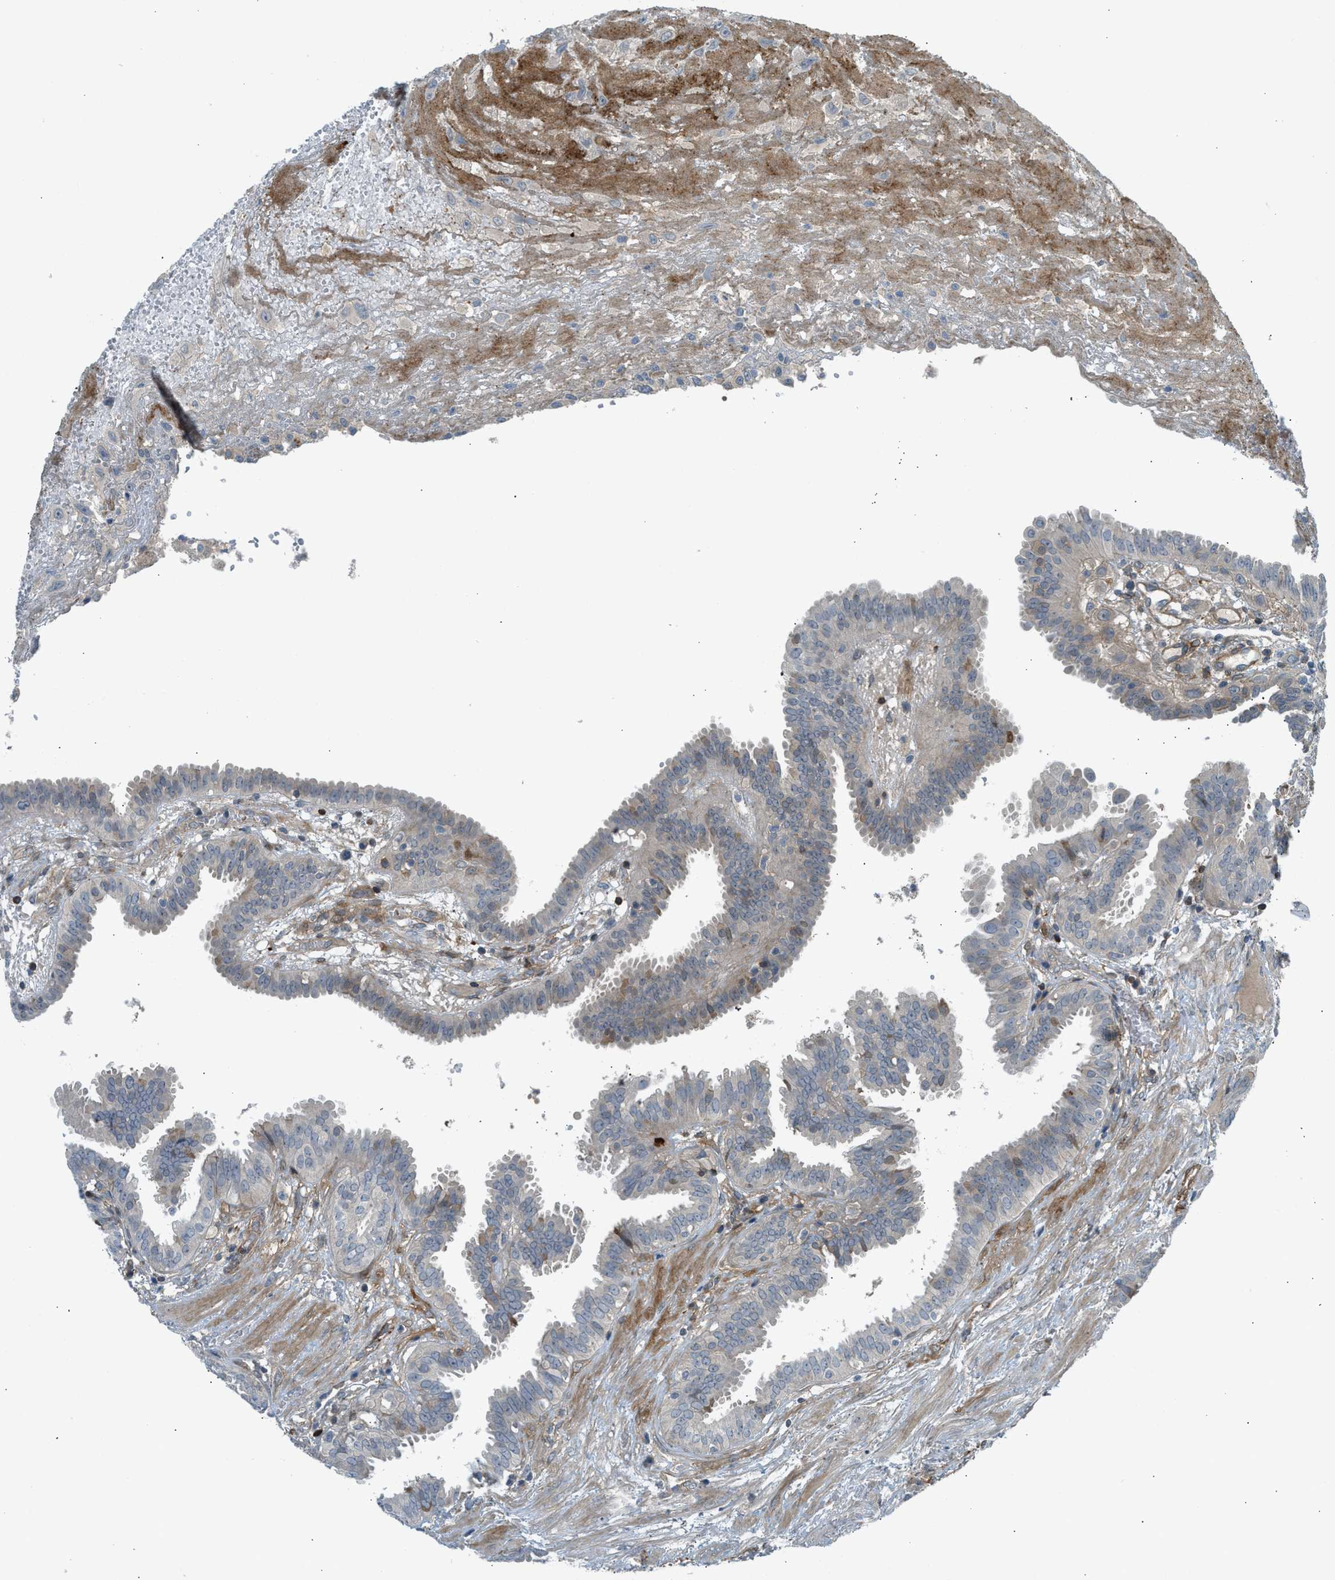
{"staining": {"intensity": "weak", "quantity": "25%-75%", "location": "cytoplasmic/membranous"}, "tissue": "fallopian tube", "cell_type": "Glandular cells", "image_type": "normal", "snomed": [{"axis": "morphology", "description": "Normal tissue, NOS"}, {"axis": "topography", "description": "Fallopian tube"}, {"axis": "topography", "description": "Placenta"}], "caption": "Protein expression analysis of normal fallopian tube exhibits weak cytoplasmic/membranous positivity in approximately 25%-75% of glandular cells. The protein is stained brown, and the nuclei are stained in blue (DAB (3,3'-diaminobenzidine) IHC with brightfield microscopy, high magnification).", "gene": "EDNRA", "patient": {"sex": "female", "age": 32}}